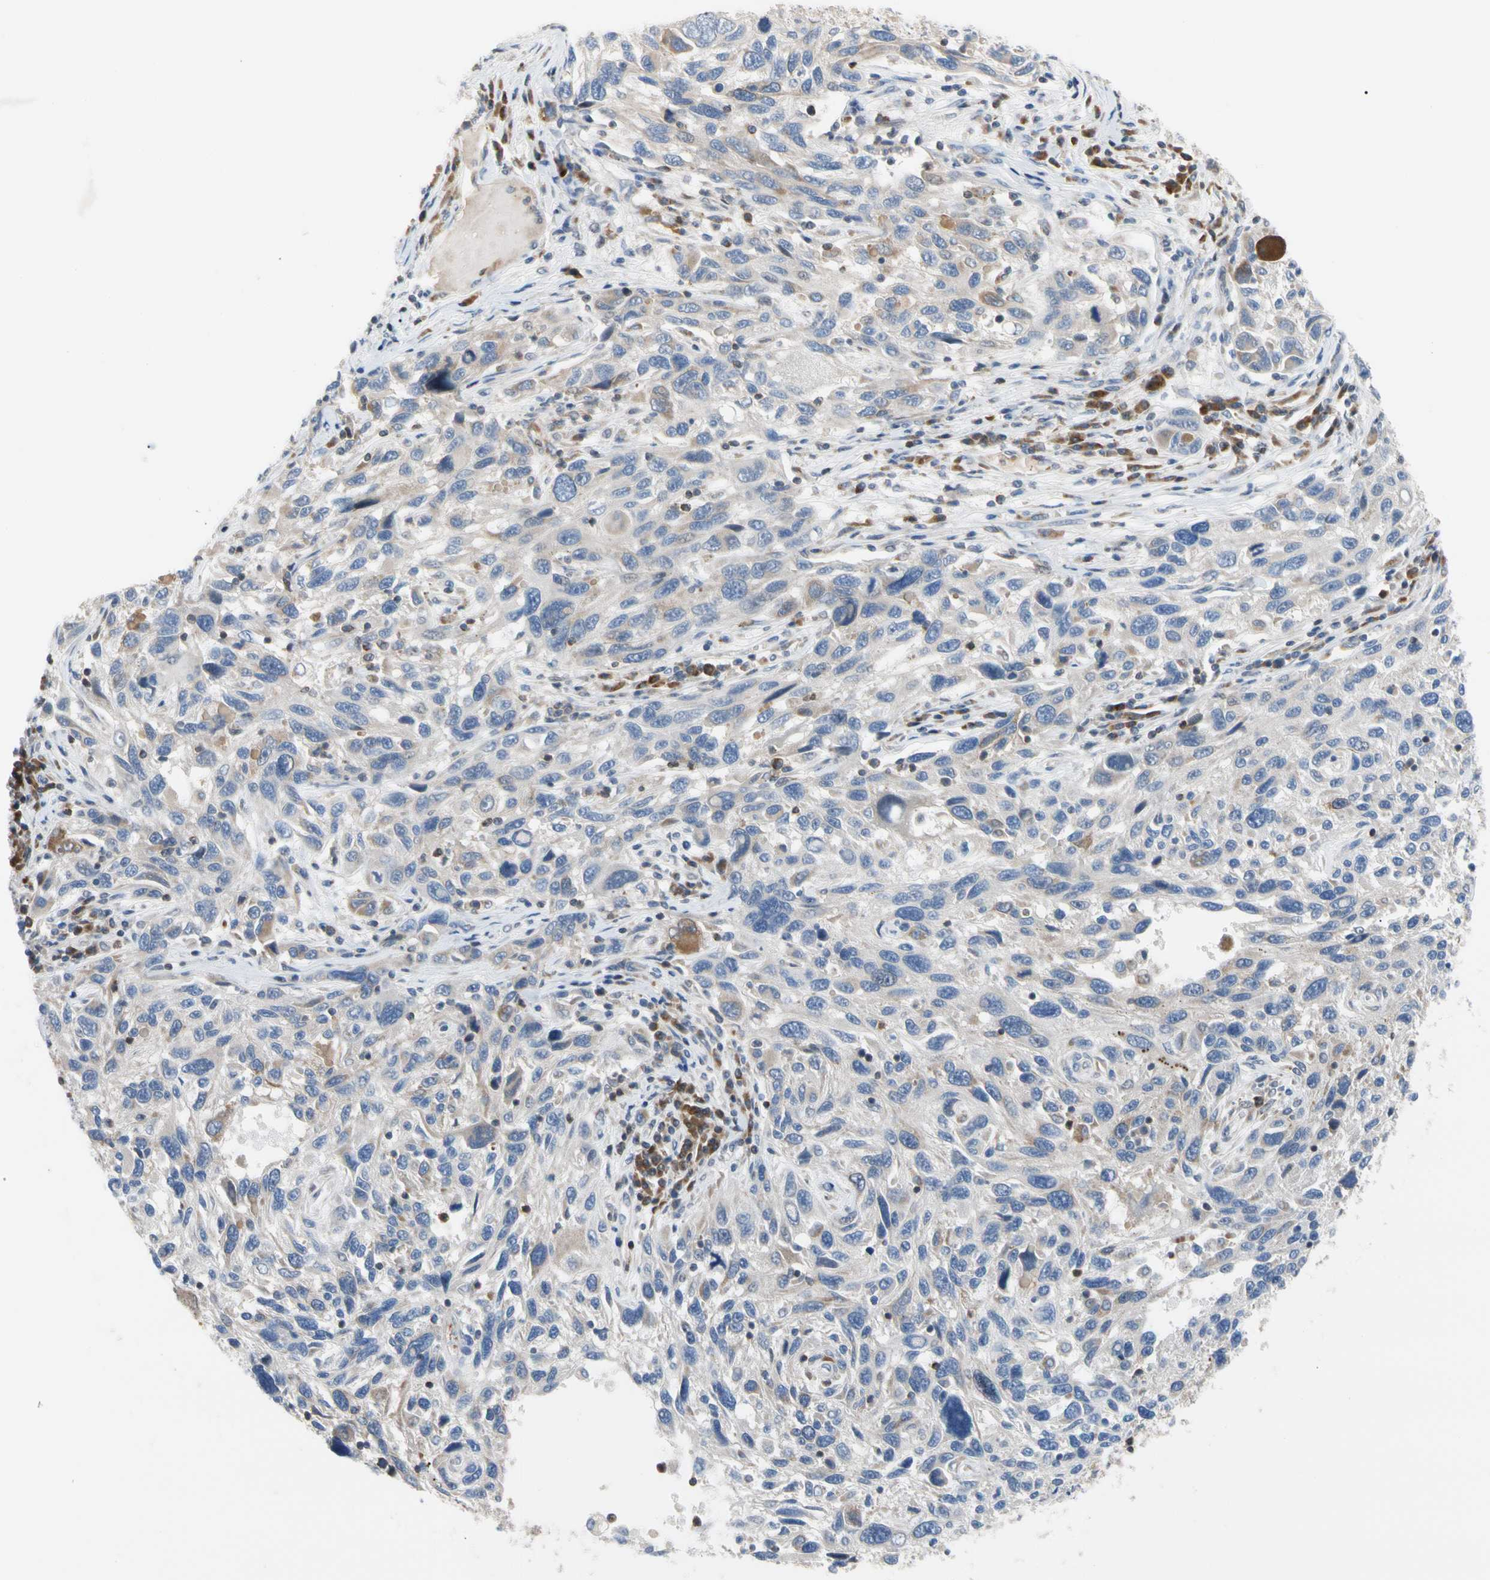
{"staining": {"intensity": "weak", "quantity": "<25%", "location": "cytoplasmic/membranous"}, "tissue": "melanoma", "cell_type": "Tumor cells", "image_type": "cancer", "snomed": [{"axis": "morphology", "description": "Malignant melanoma, NOS"}, {"axis": "topography", "description": "Skin"}], "caption": "A micrograph of human melanoma is negative for staining in tumor cells. (Brightfield microscopy of DAB immunohistochemistry (IHC) at high magnification).", "gene": "MCL1", "patient": {"sex": "male", "age": 53}}